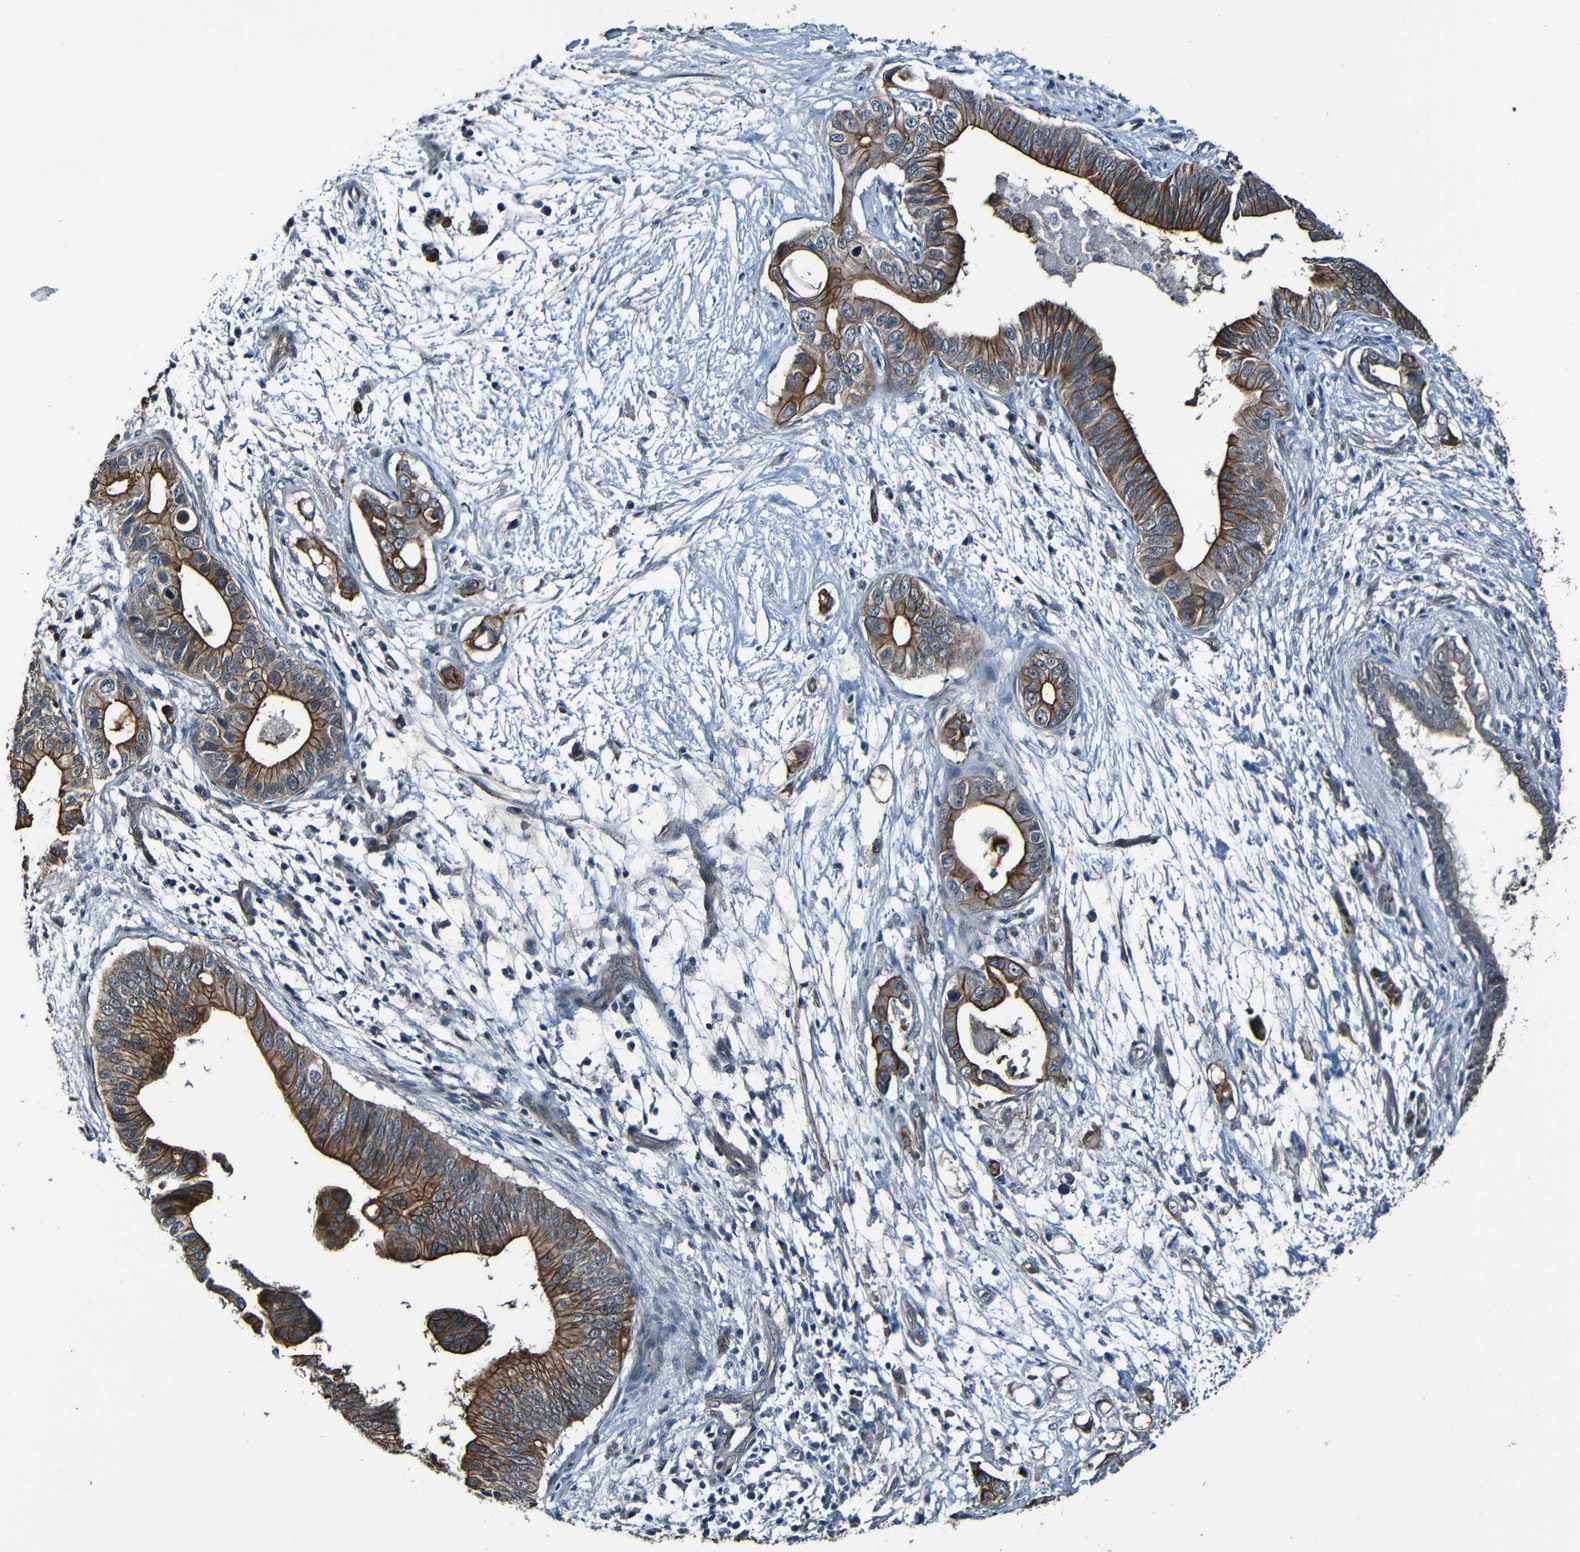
{"staining": {"intensity": "moderate", "quantity": "25%-75%", "location": "cytoplasmic/membranous"}, "tissue": "pancreatic cancer", "cell_type": "Tumor cells", "image_type": "cancer", "snomed": [{"axis": "morphology", "description": "Adenocarcinoma, NOS"}, {"axis": "topography", "description": "Pancreas"}], "caption": "Pancreatic adenocarcinoma stained with a brown dye reveals moderate cytoplasmic/membranous positive positivity in approximately 25%-75% of tumor cells.", "gene": "LGR5", "patient": {"sex": "male", "age": 77}}